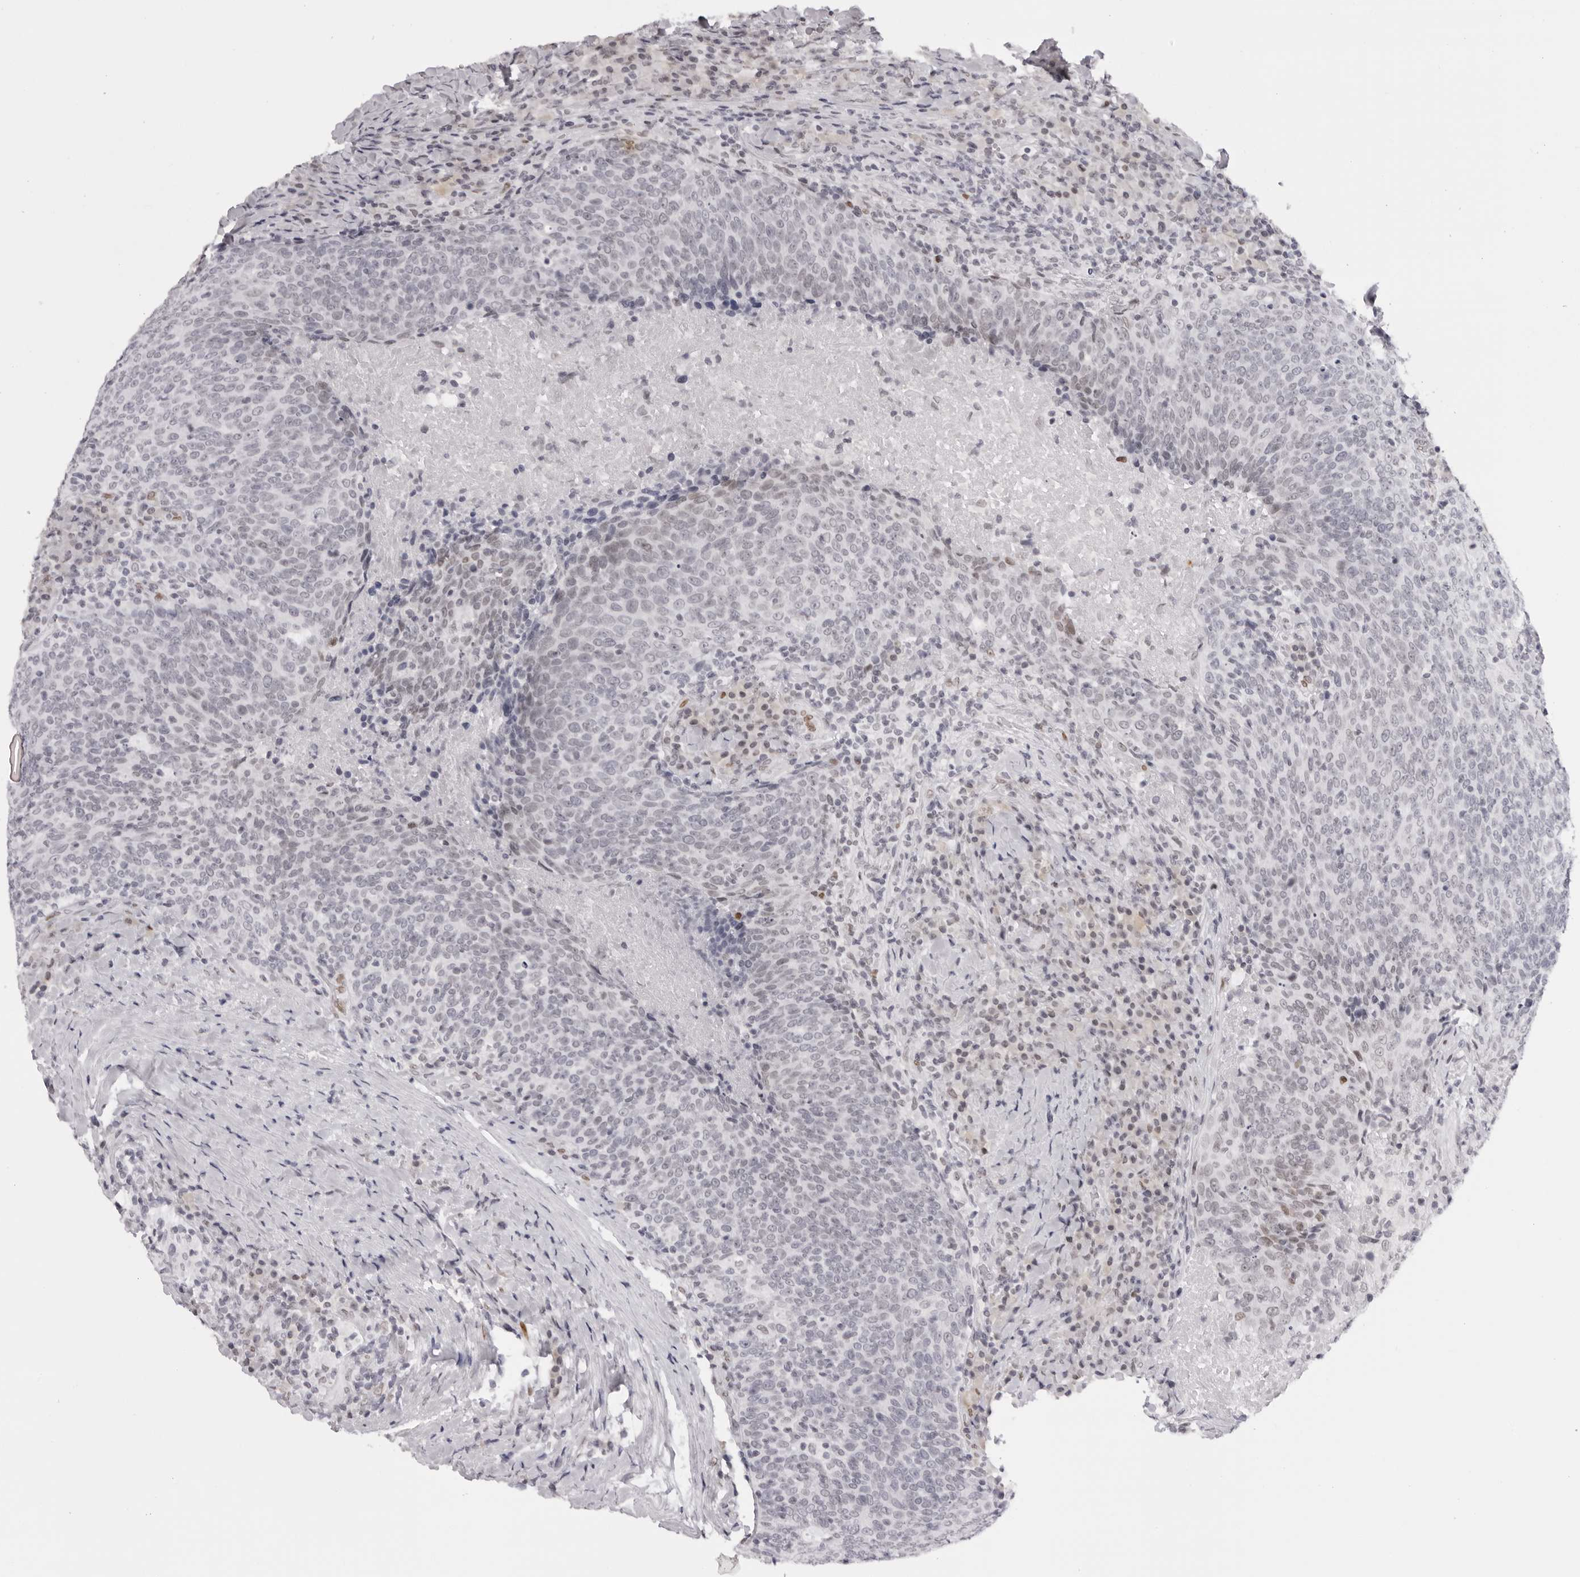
{"staining": {"intensity": "negative", "quantity": "none", "location": "none"}, "tissue": "head and neck cancer", "cell_type": "Tumor cells", "image_type": "cancer", "snomed": [{"axis": "morphology", "description": "Squamous cell carcinoma, NOS"}, {"axis": "morphology", "description": "Squamous cell carcinoma, metastatic, NOS"}, {"axis": "topography", "description": "Lymph node"}, {"axis": "topography", "description": "Head-Neck"}], "caption": "The photomicrograph reveals no significant expression in tumor cells of head and neck cancer (metastatic squamous cell carcinoma). The staining was performed using DAB to visualize the protein expression in brown, while the nuclei were stained in blue with hematoxylin (Magnification: 20x).", "gene": "MAFK", "patient": {"sex": "male", "age": 62}}